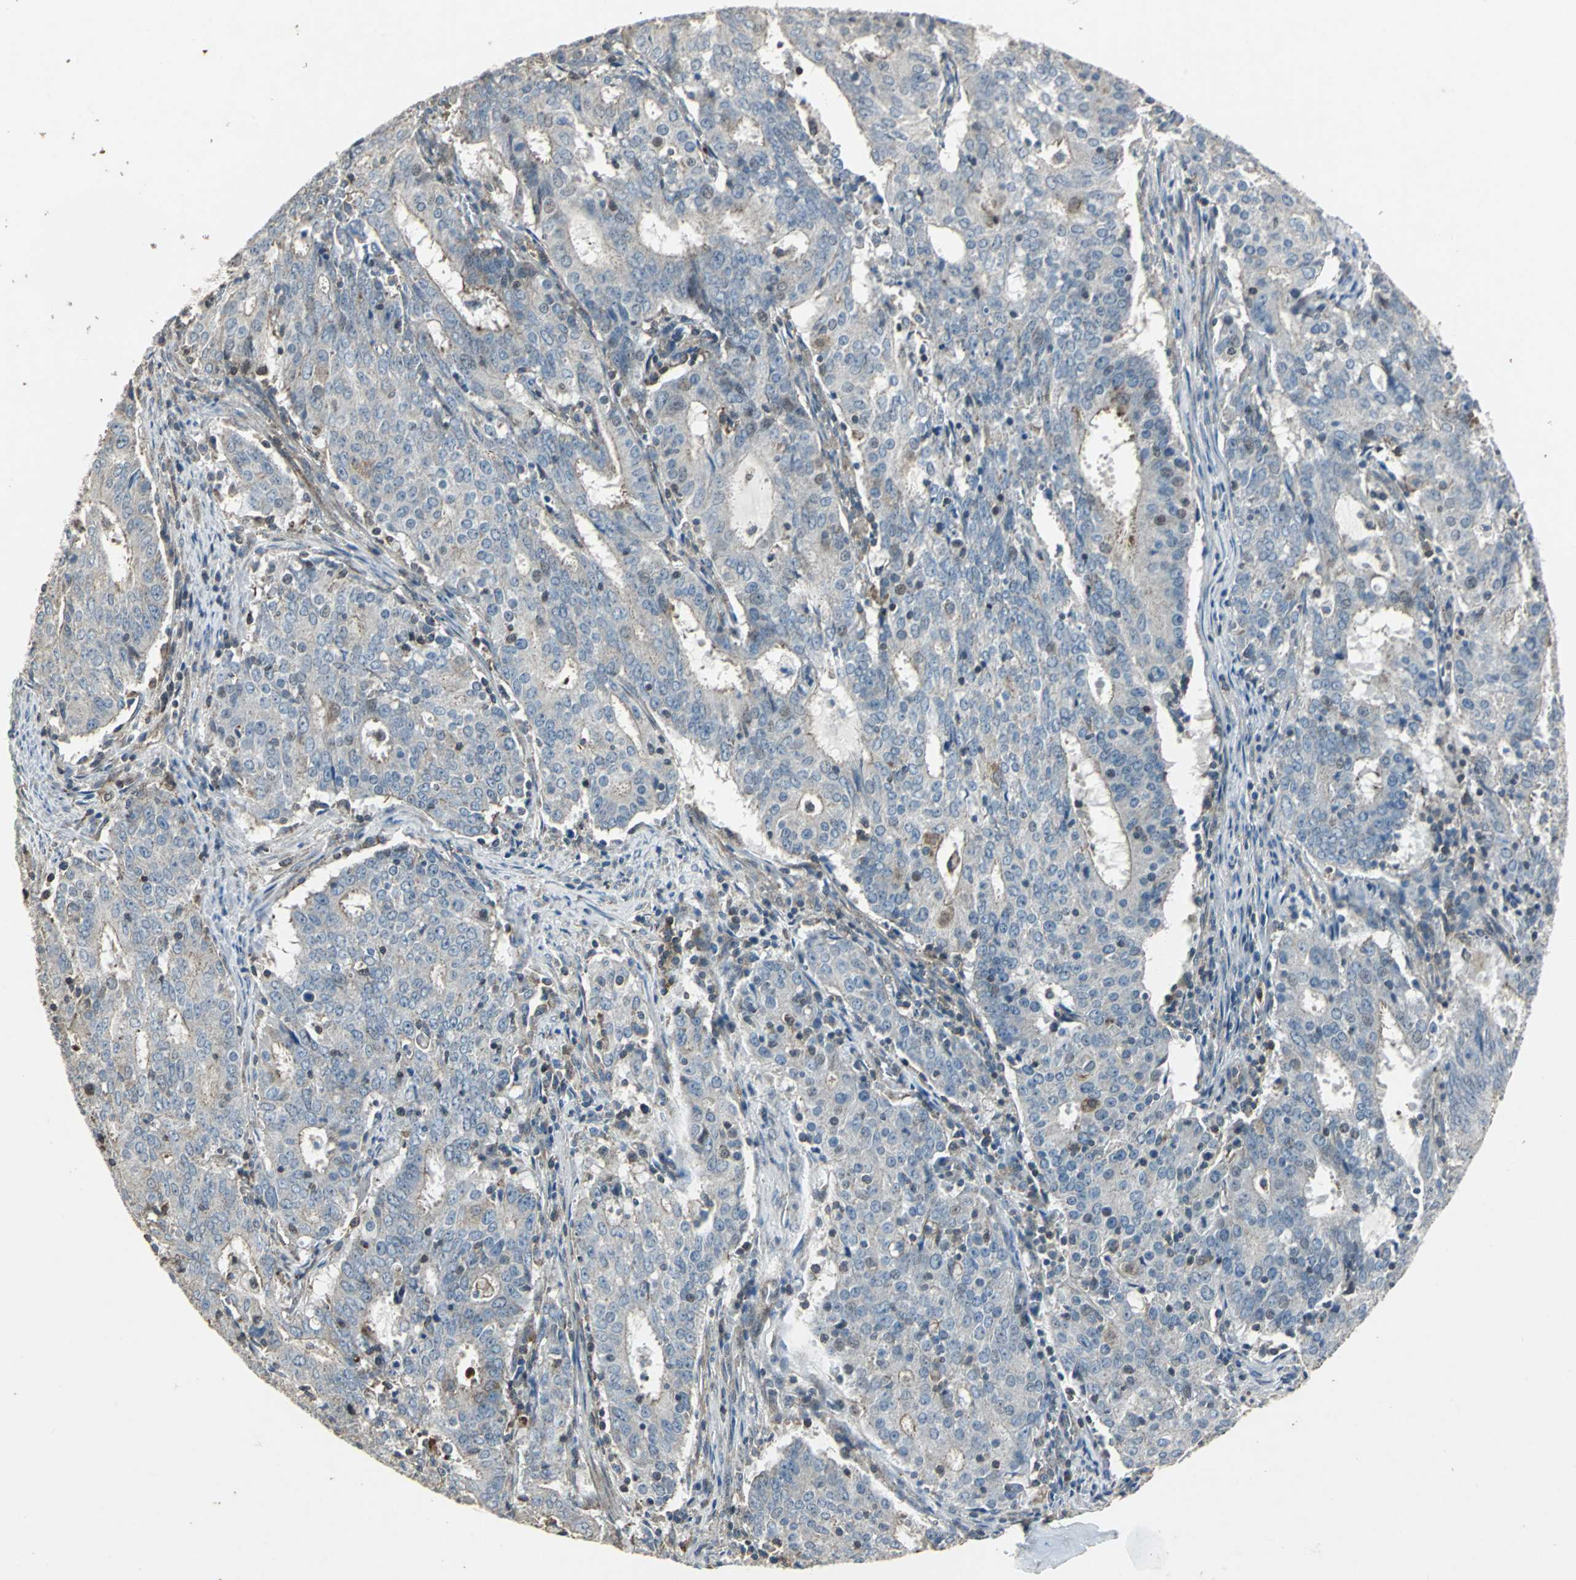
{"staining": {"intensity": "moderate", "quantity": "25%-75%", "location": "cytoplasmic/membranous"}, "tissue": "cervical cancer", "cell_type": "Tumor cells", "image_type": "cancer", "snomed": [{"axis": "morphology", "description": "Adenocarcinoma, NOS"}, {"axis": "topography", "description": "Cervix"}], "caption": "The immunohistochemical stain highlights moderate cytoplasmic/membranous expression in tumor cells of cervical adenocarcinoma tissue.", "gene": "DNAJB4", "patient": {"sex": "female", "age": 44}}